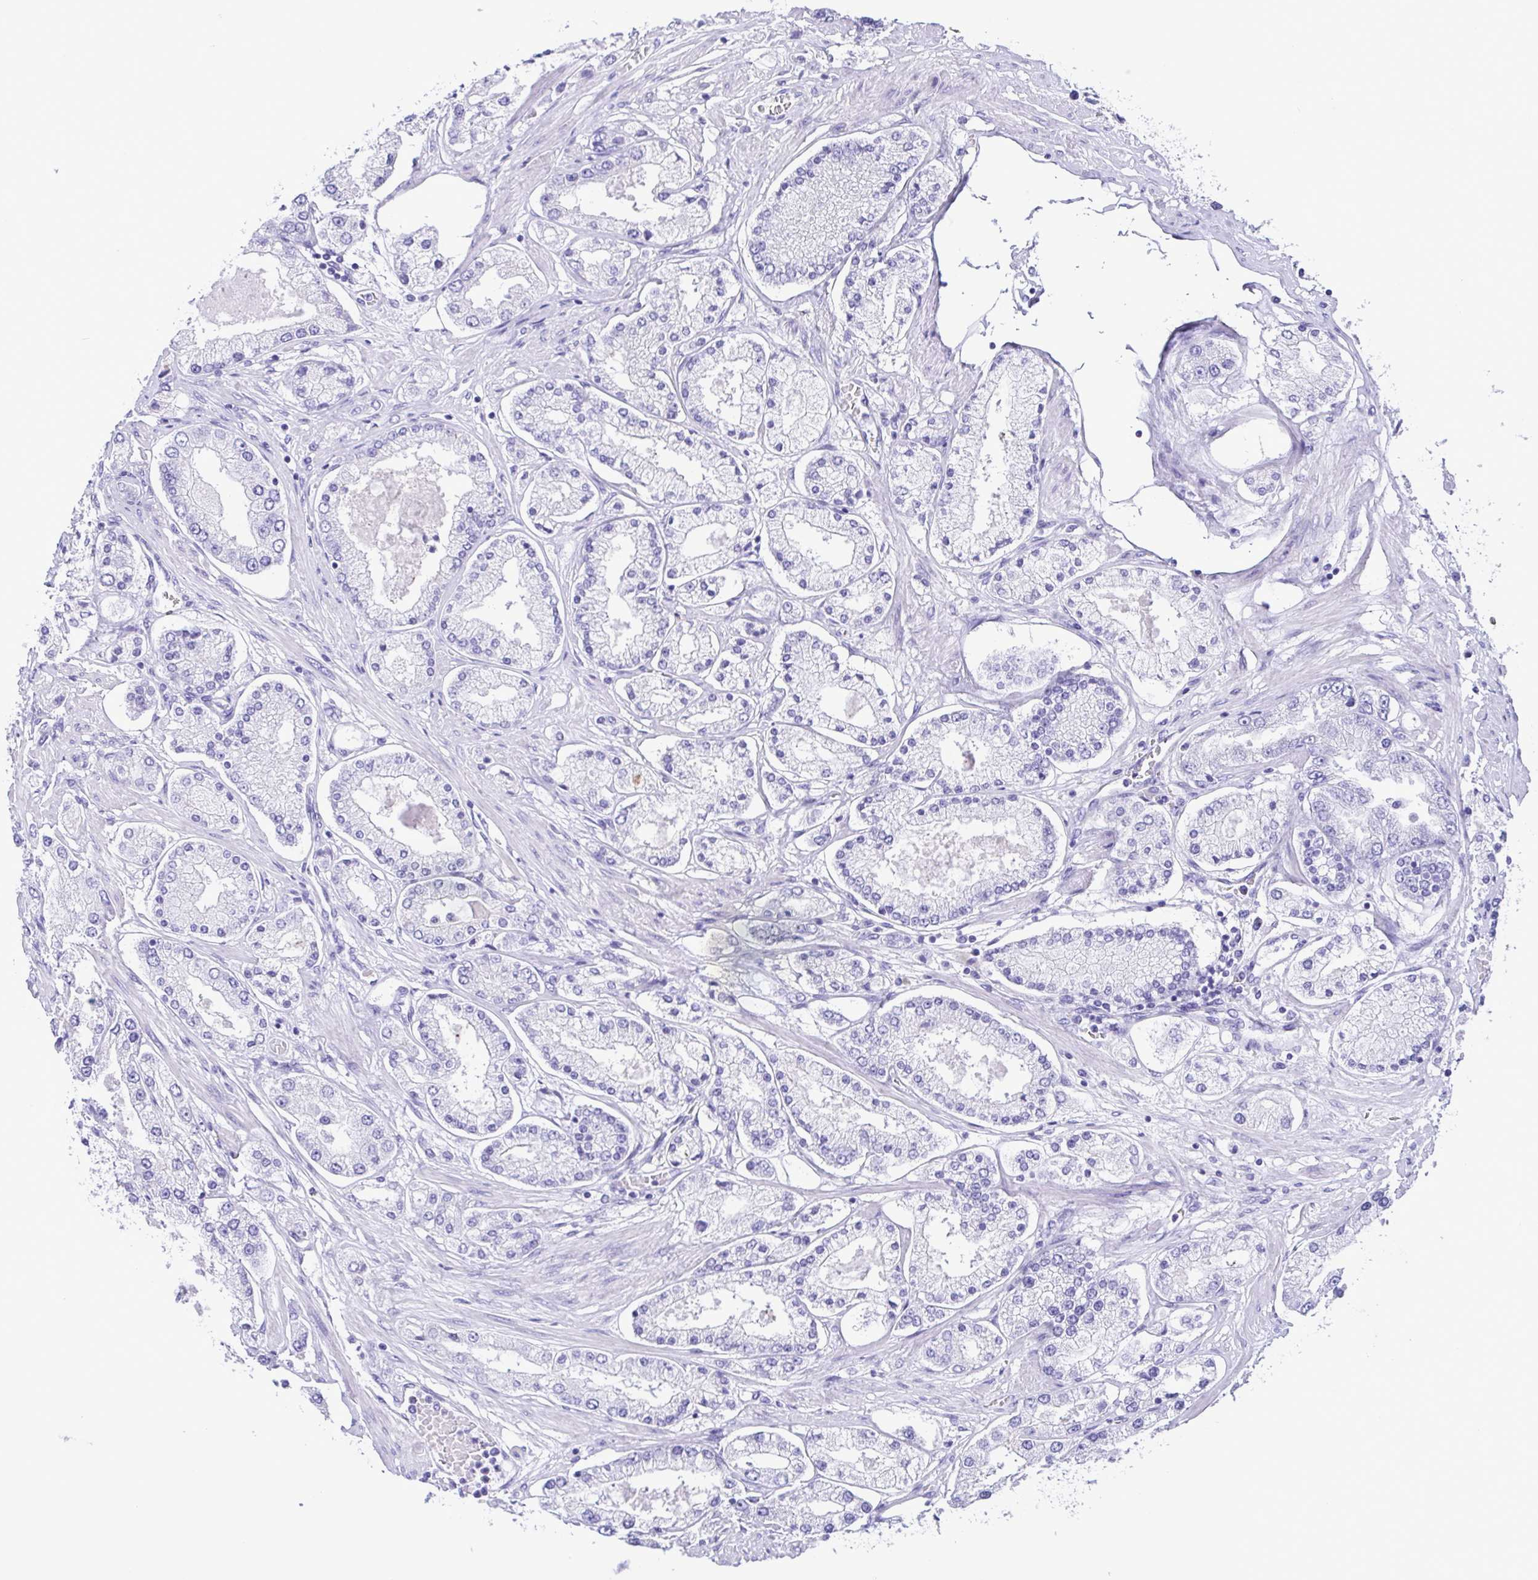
{"staining": {"intensity": "negative", "quantity": "none", "location": "none"}, "tissue": "prostate cancer", "cell_type": "Tumor cells", "image_type": "cancer", "snomed": [{"axis": "morphology", "description": "Adenocarcinoma, High grade"}, {"axis": "topography", "description": "Prostate"}], "caption": "High-grade adenocarcinoma (prostate) was stained to show a protein in brown. There is no significant expression in tumor cells. (DAB (3,3'-diaminobenzidine) immunohistochemistry (IHC), high magnification).", "gene": "TSPY2", "patient": {"sex": "male", "age": 69}}